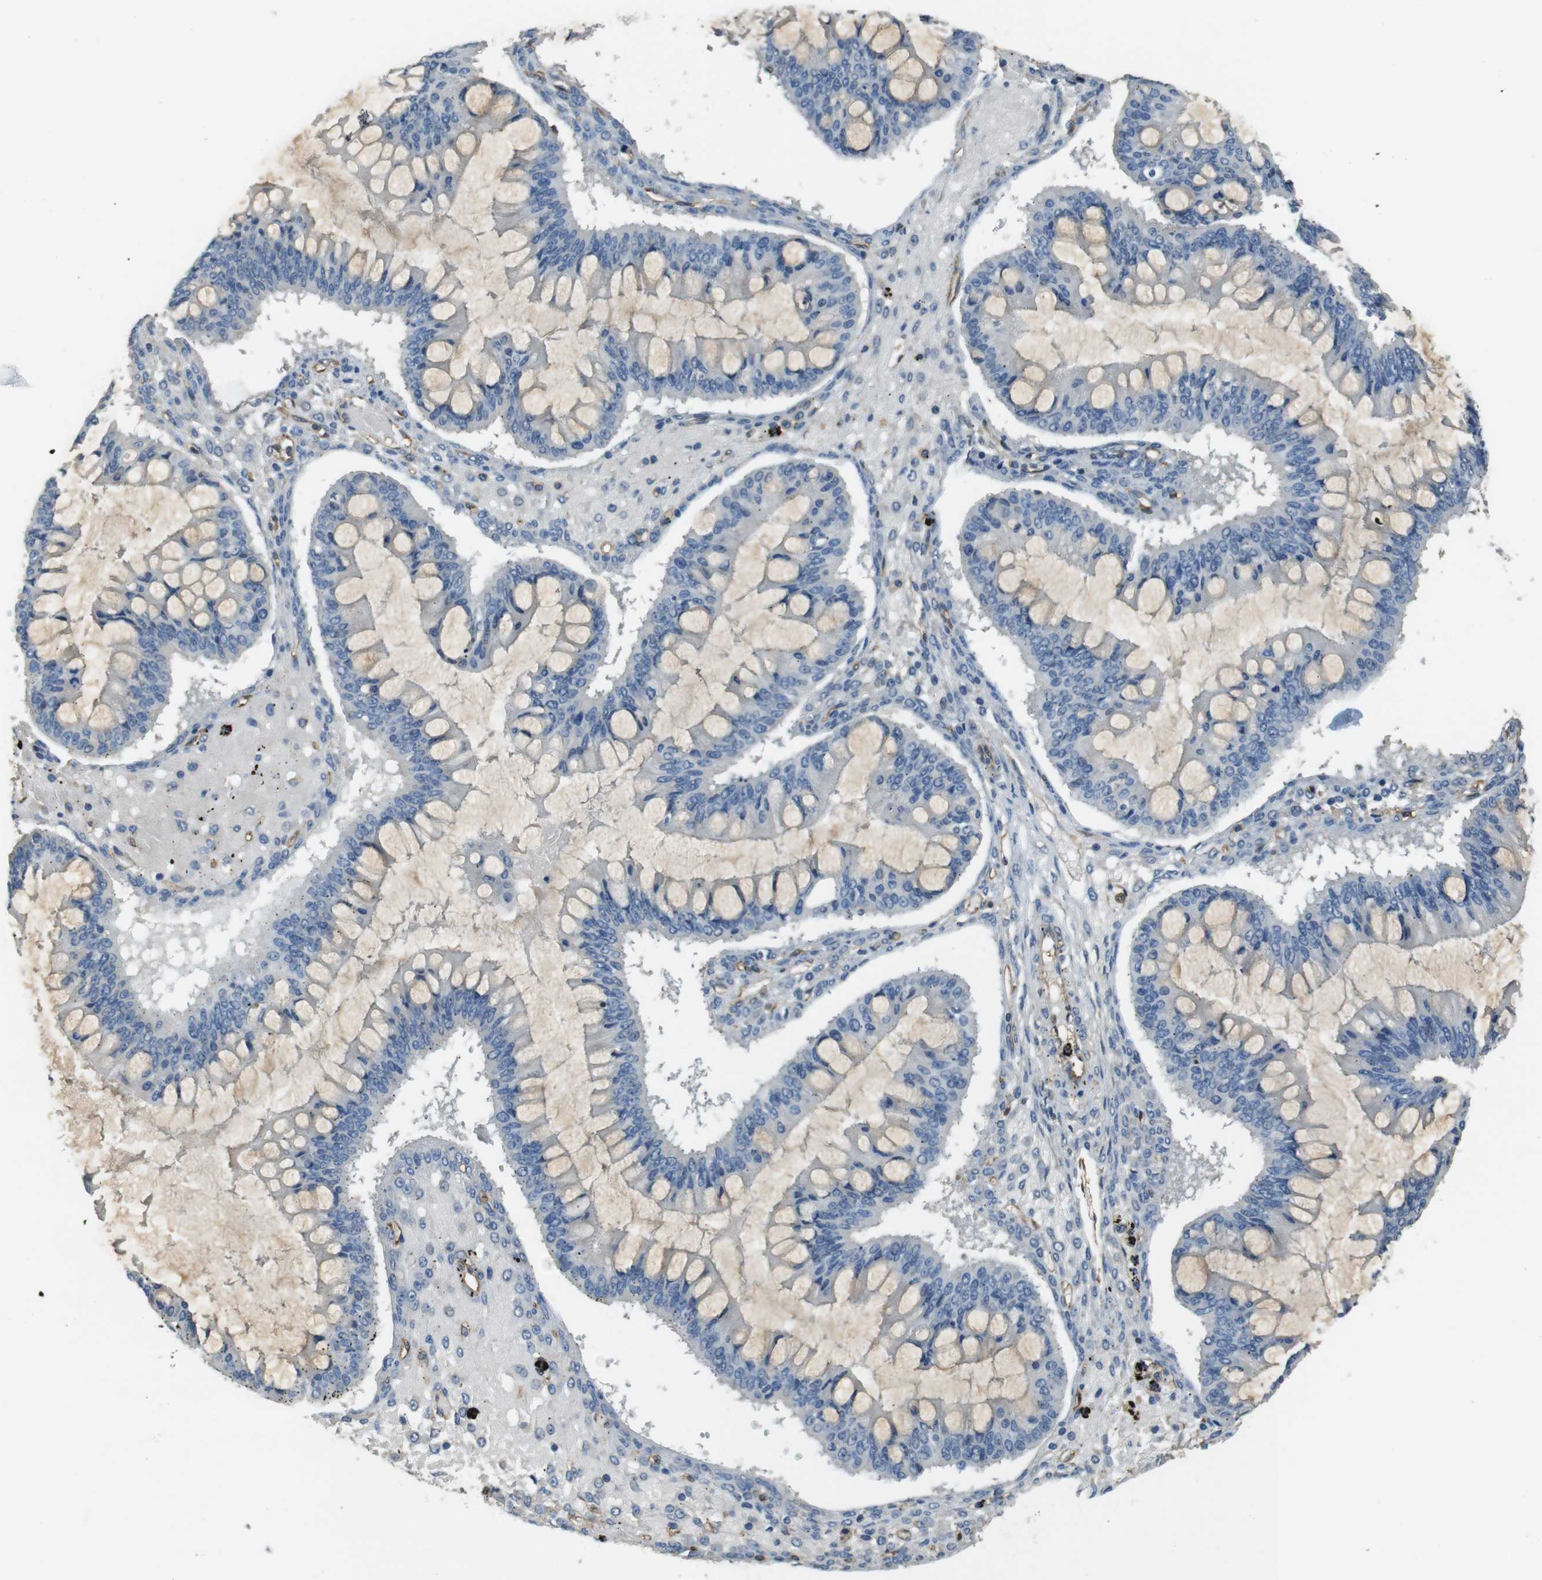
{"staining": {"intensity": "negative", "quantity": "none", "location": "none"}, "tissue": "ovarian cancer", "cell_type": "Tumor cells", "image_type": "cancer", "snomed": [{"axis": "morphology", "description": "Cystadenocarcinoma, mucinous, NOS"}, {"axis": "topography", "description": "Ovary"}], "caption": "An image of human ovarian mucinous cystadenocarcinoma is negative for staining in tumor cells.", "gene": "FCAR", "patient": {"sex": "female", "age": 73}}